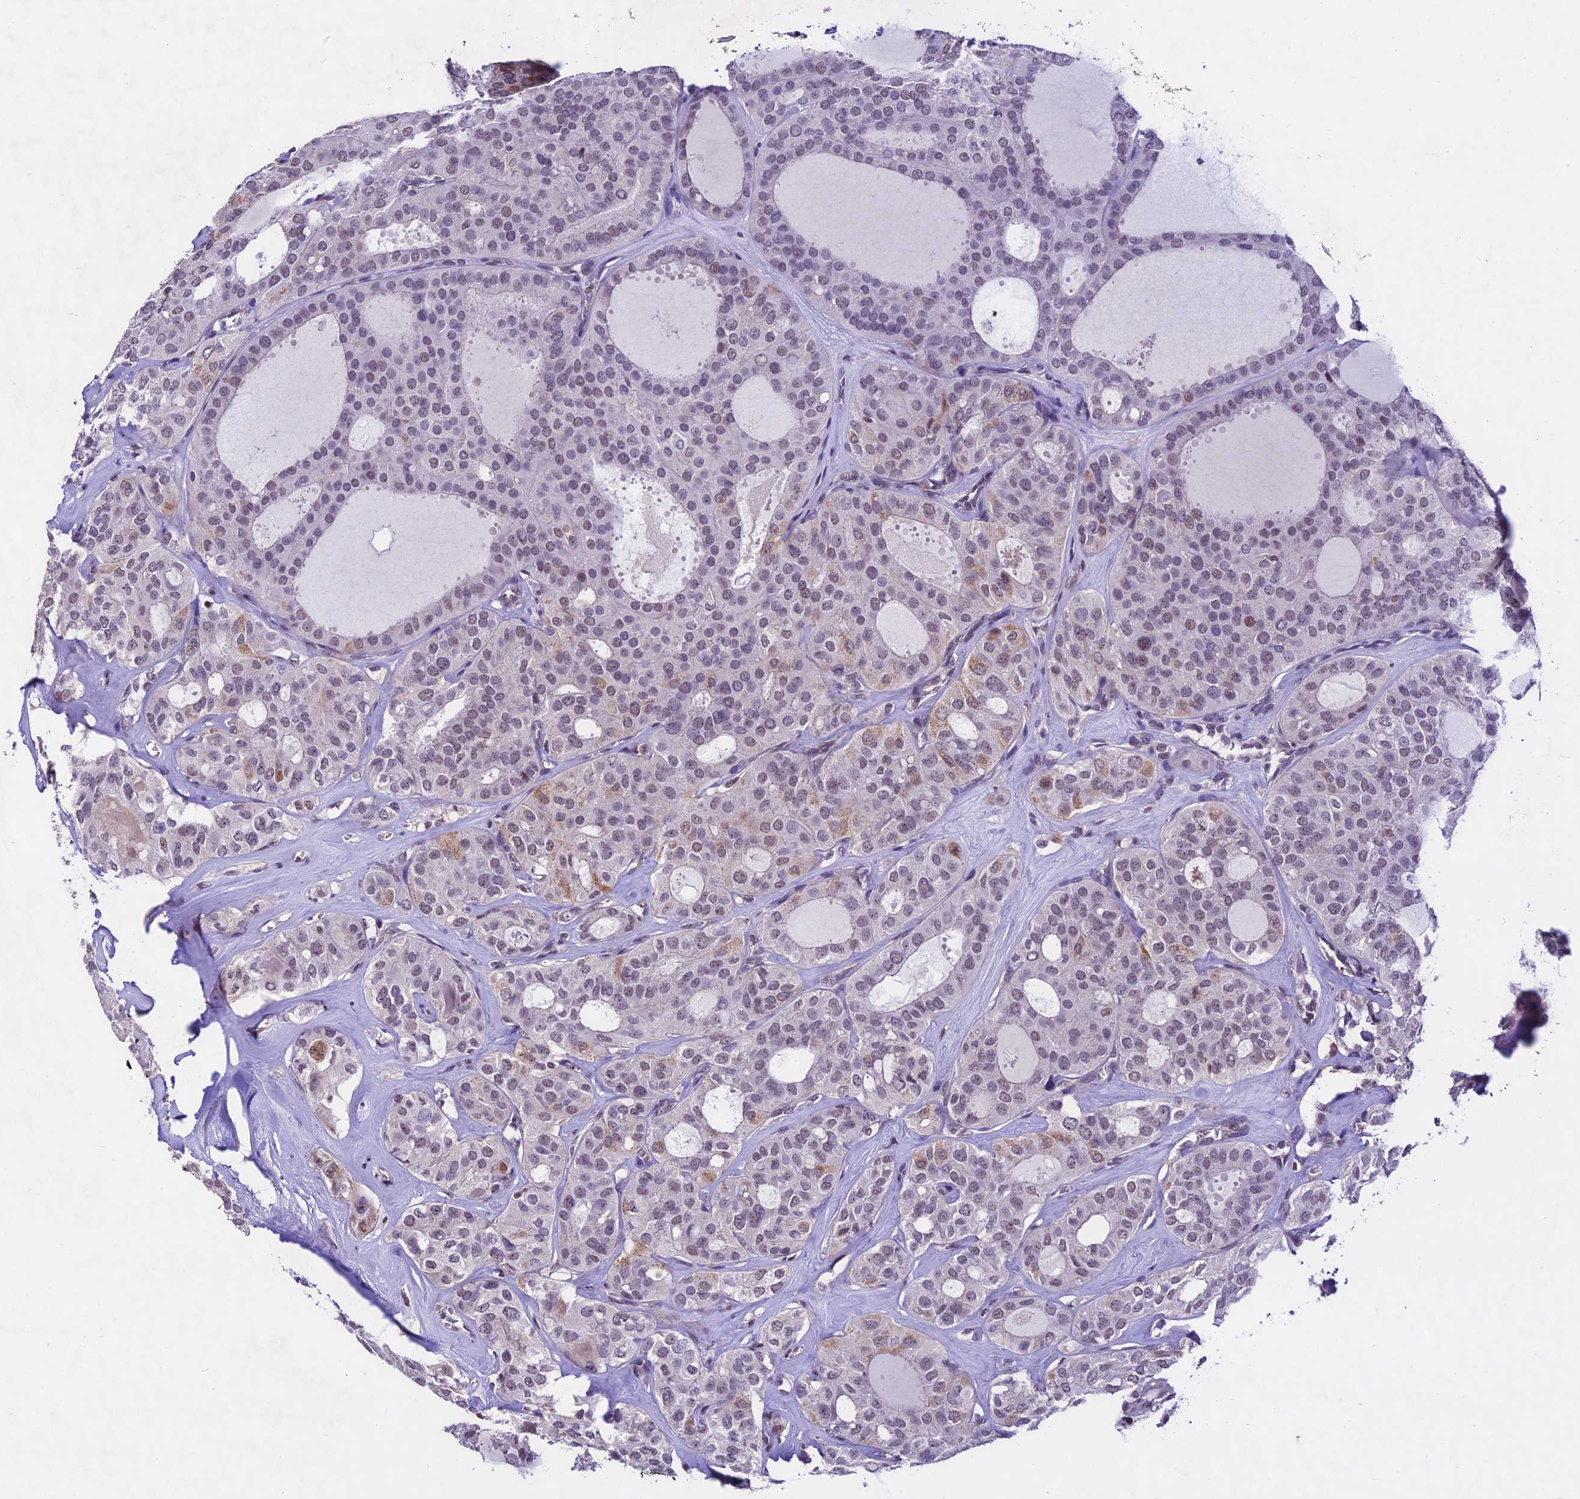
{"staining": {"intensity": "weak", "quantity": "25%-75%", "location": "nuclear"}, "tissue": "thyroid cancer", "cell_type": "Tumor cells", "image_type": "cancer", "snomed": [{"axis": "morphology", "description": "Follicular adenoma carcinoma, NOS"}, {"axis": "topography", "description": "Thyroid gland"}], "caption": "This is a micrograph of immunohistochemistry (IHC) staining of follicular adenoma carcinoma (thyroid), which shows weak staining in the nuclear of tumor cells.", "gene": "CARS2", "patient": {"sex": "male", "age": 75}}